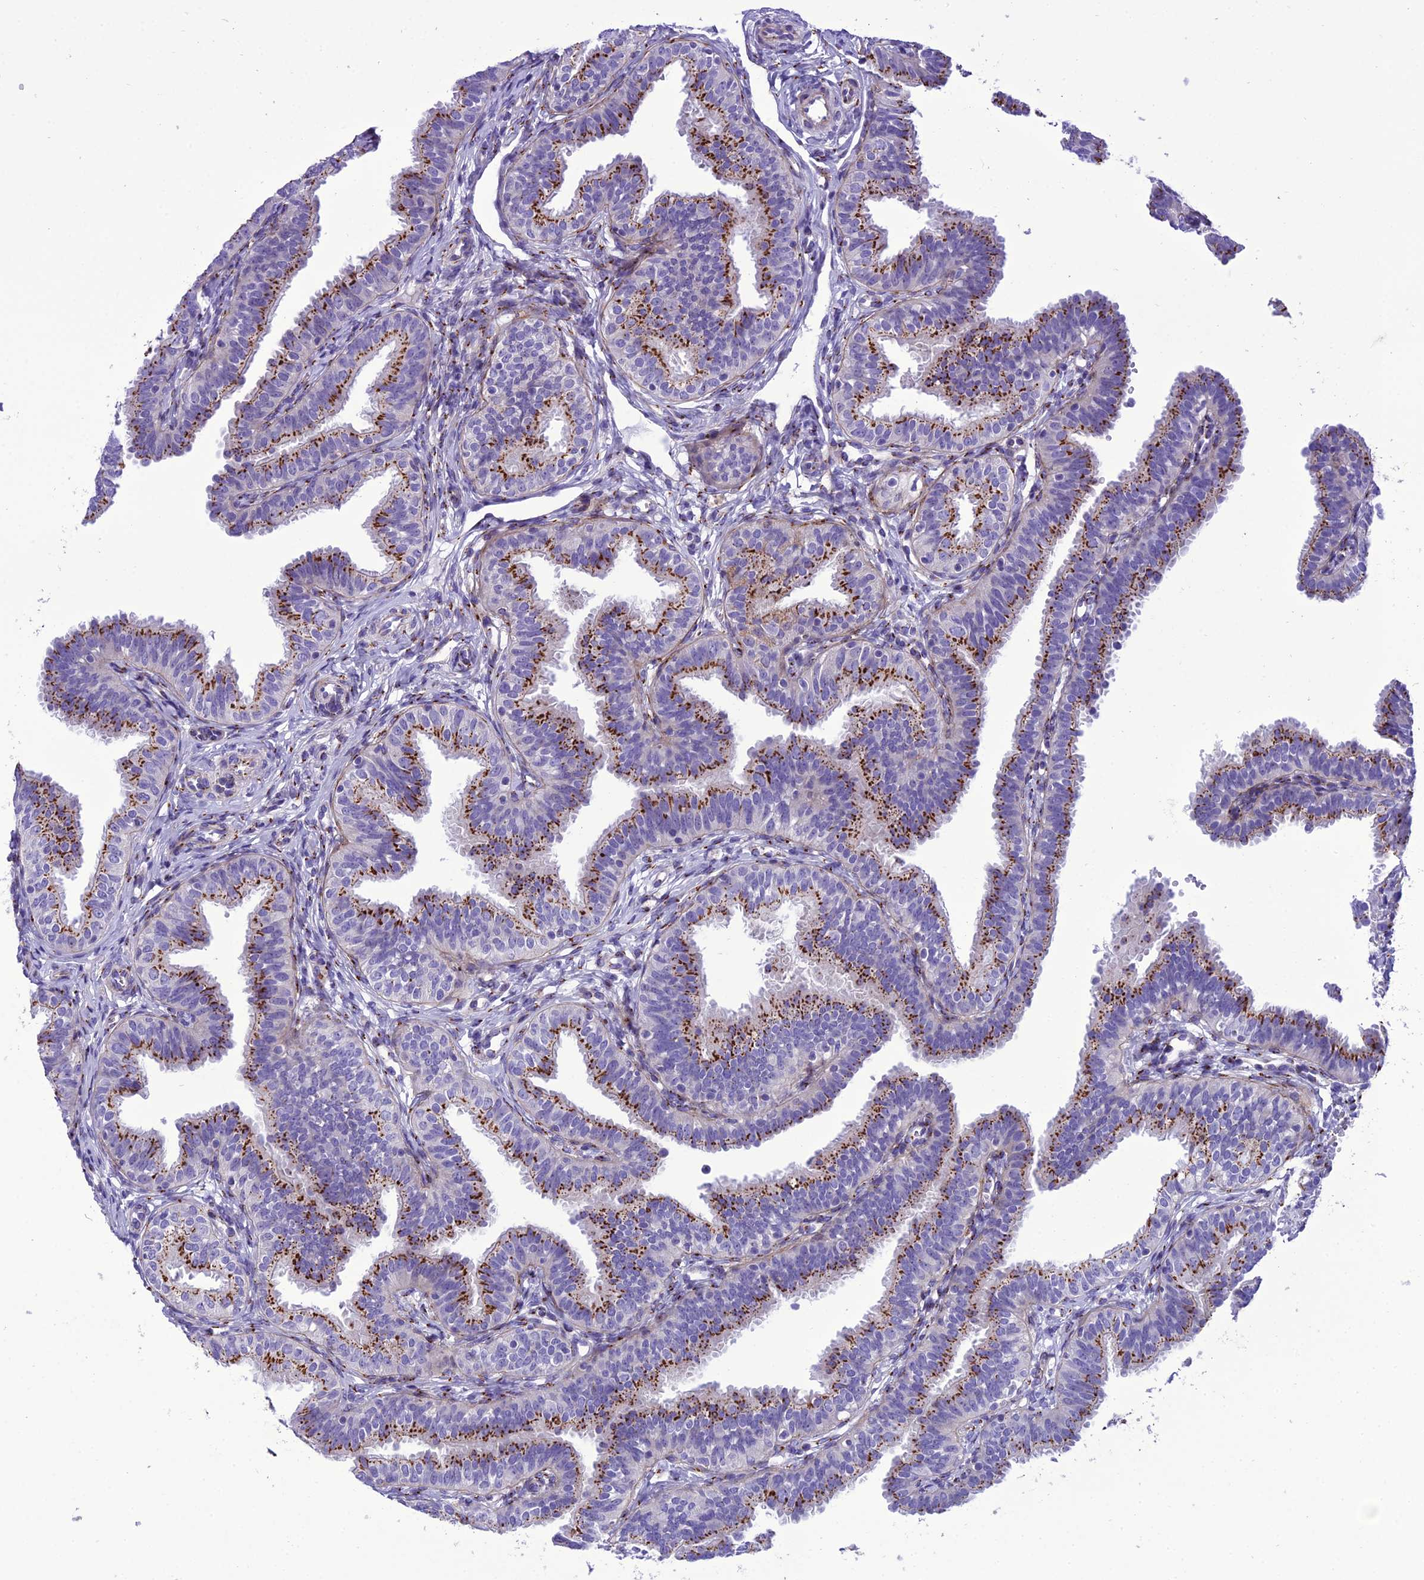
{"staining": {"intensity": "strong", "quantity": ">75%", "location": "cytoplasmic/membranous"}, "tissue": "fallopian tube", "cell_type": "Glandular cells", "image_type": "normal", "snomed": [{"axis": "morphology", "description": "Normal tissue, NOS"}, {"axis": "topography", "description": "Fallopian tube"}], "caption": "Benign fallopian tube shows strong cytoplasmic/membranous positivity in about >75% of glandular cells (DAB (3,3'-diaminobenzidine) = brown stain, brightfield microscopy at high magnification)..", "gene": "GOLM2", "patient": {"sex": "female", "age": 35}}